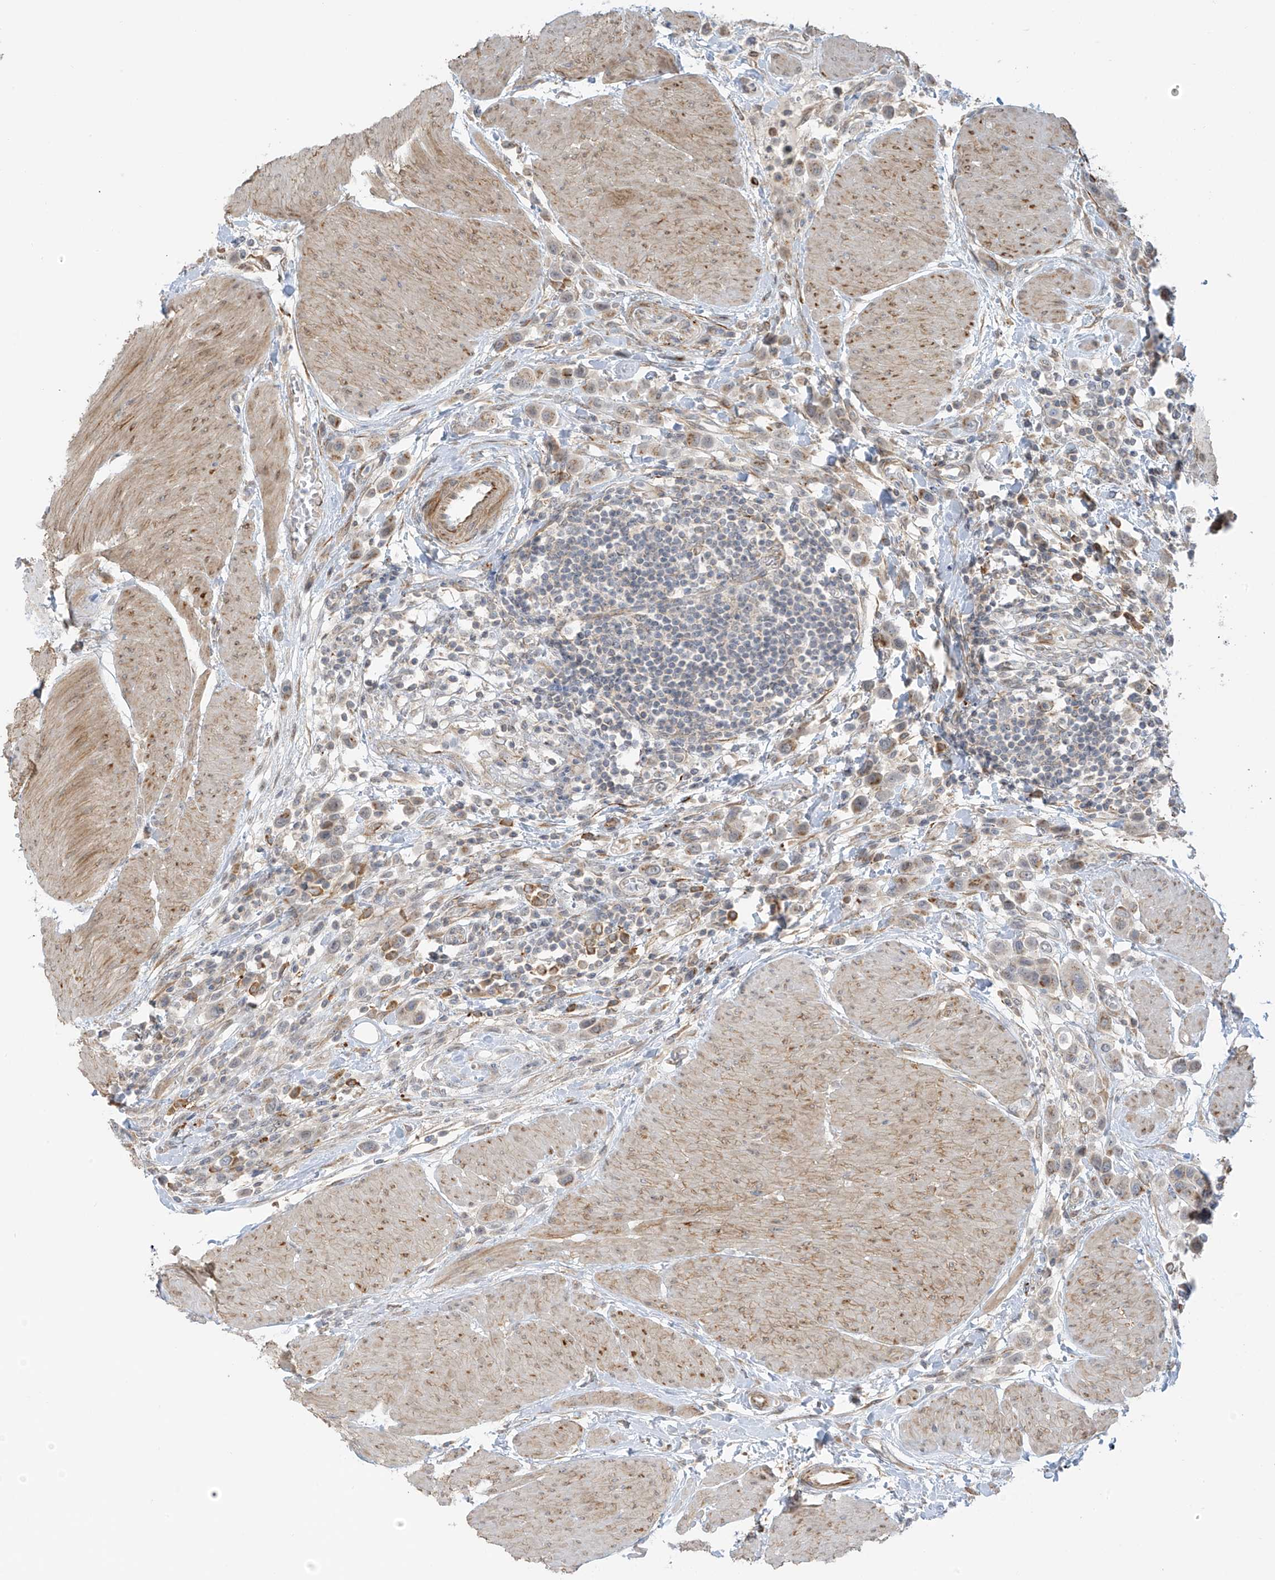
{"staining": {"intensity": "moderate", "quantity": "<25%", "location": "cytoplasmic/membranous"}, "tissue": "urothelial cancer", "cell_type": "Tumor cells", "image_type": "cancer", "snomed": [{"axis": "morphology", "description": "Urothelial carcinoma, High grade"}, {"axis": "topography", "description": "Urinary bladder"}], "caption": "Brown immunohistochemical staining in human urothelial cancer reveals moderate cytoplasmic/membranous expression in approximately <25% of tumor cells. (IHC, brightfield microscopy, high magnification).", "gene": "HS6ST2", "patient": {"sex": "male", "age": 50}}